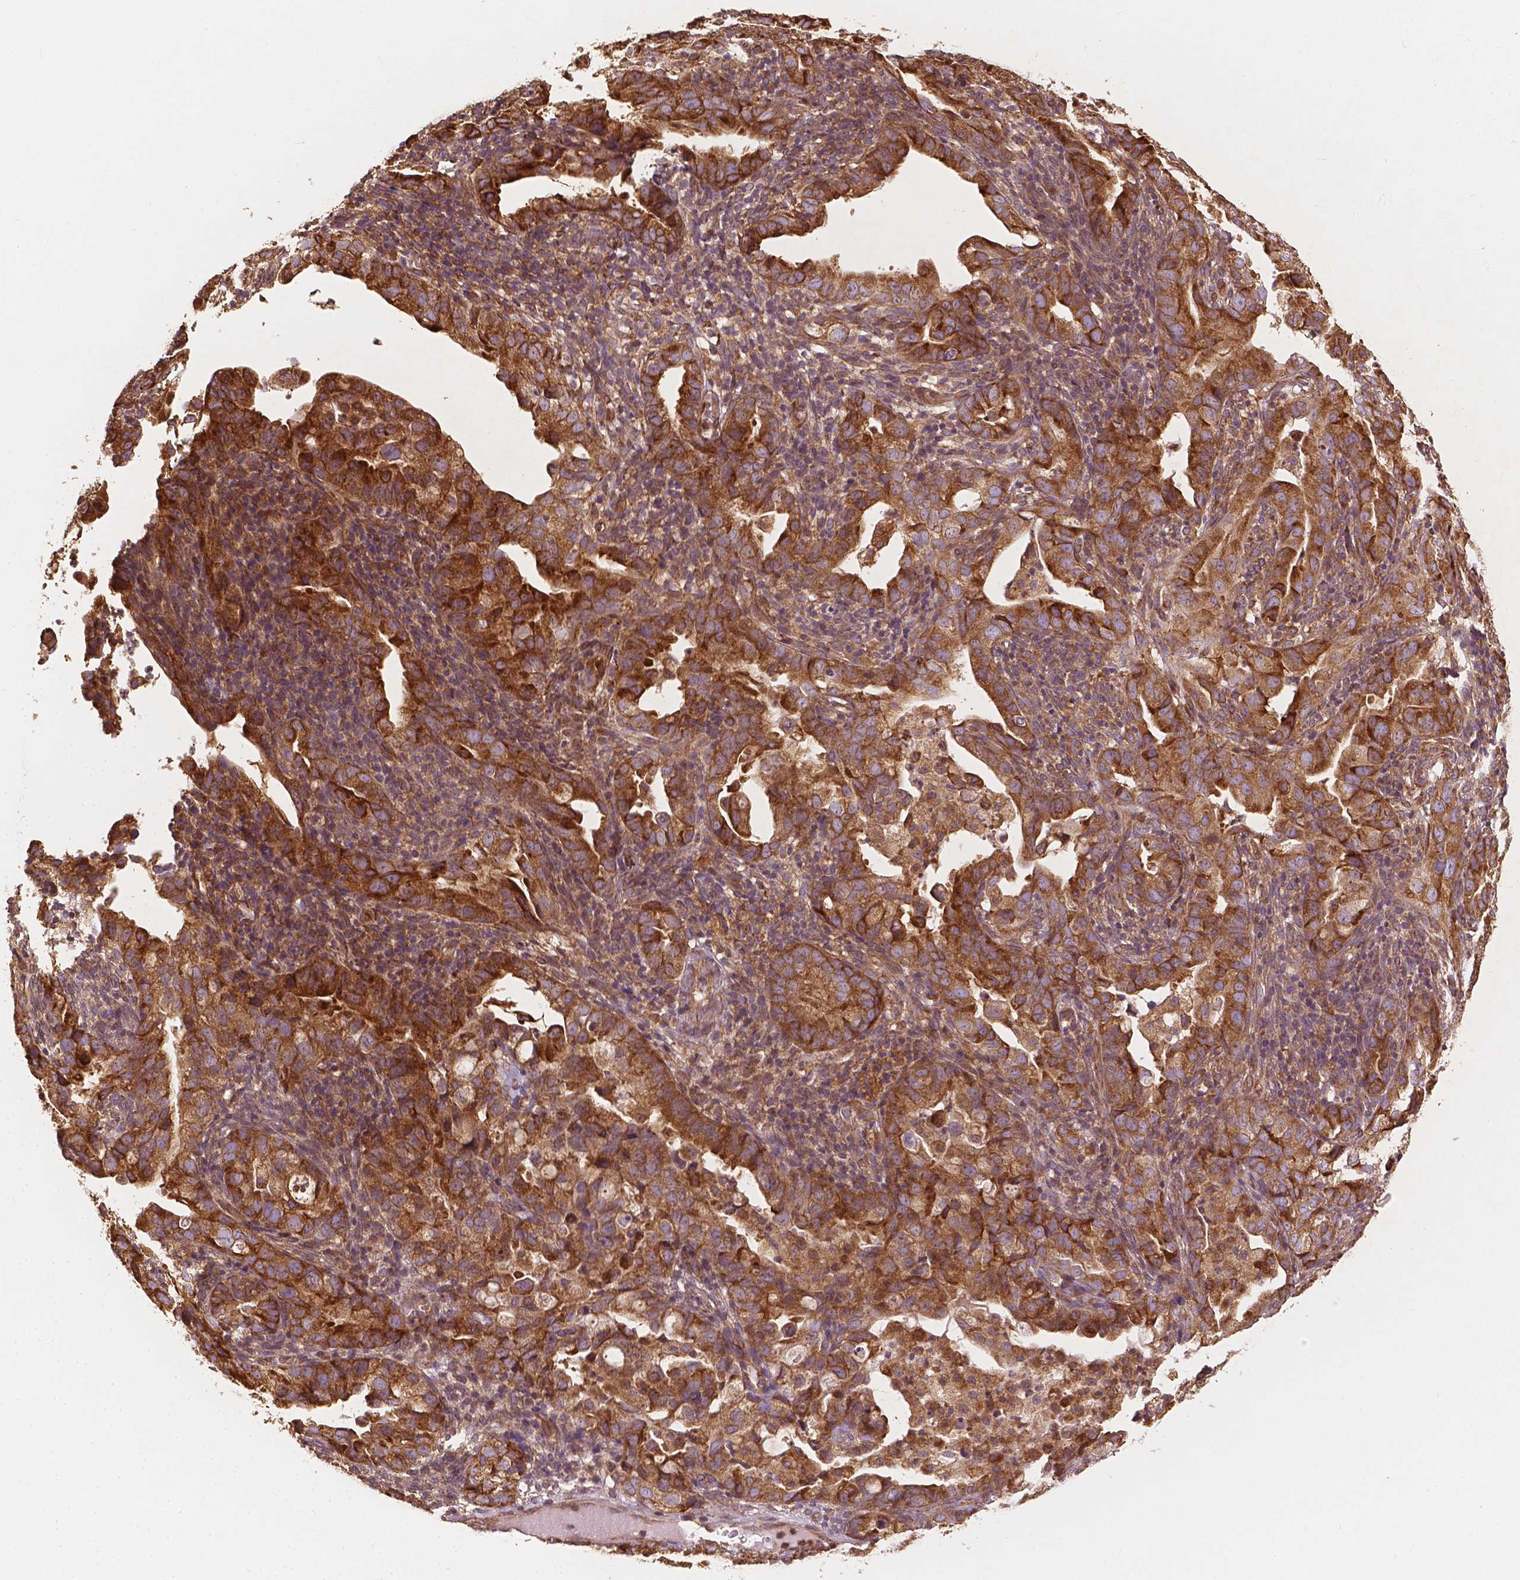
{"staining": {"intensity": "strong", "quantity": ">75%", "location": "cytoplasmic/membranous"}, "tissue": "endometrial cancer", "cell_type": "Tumor cells", "image_type": "cancer", "snomed": [{"axis": "morphology", "description": "Adenocarcinoma, NOS"}, {"axis": "topography", "description": "Endometrium"}], "caption": "Protein staining of adenocarcinoma (endometrial) tissue exhibits strong cytoplasmic/membranous expression in about >75% of tumor cells.", "gene": "G3BP1", "patient": {"sex": "female", "age": 57}}